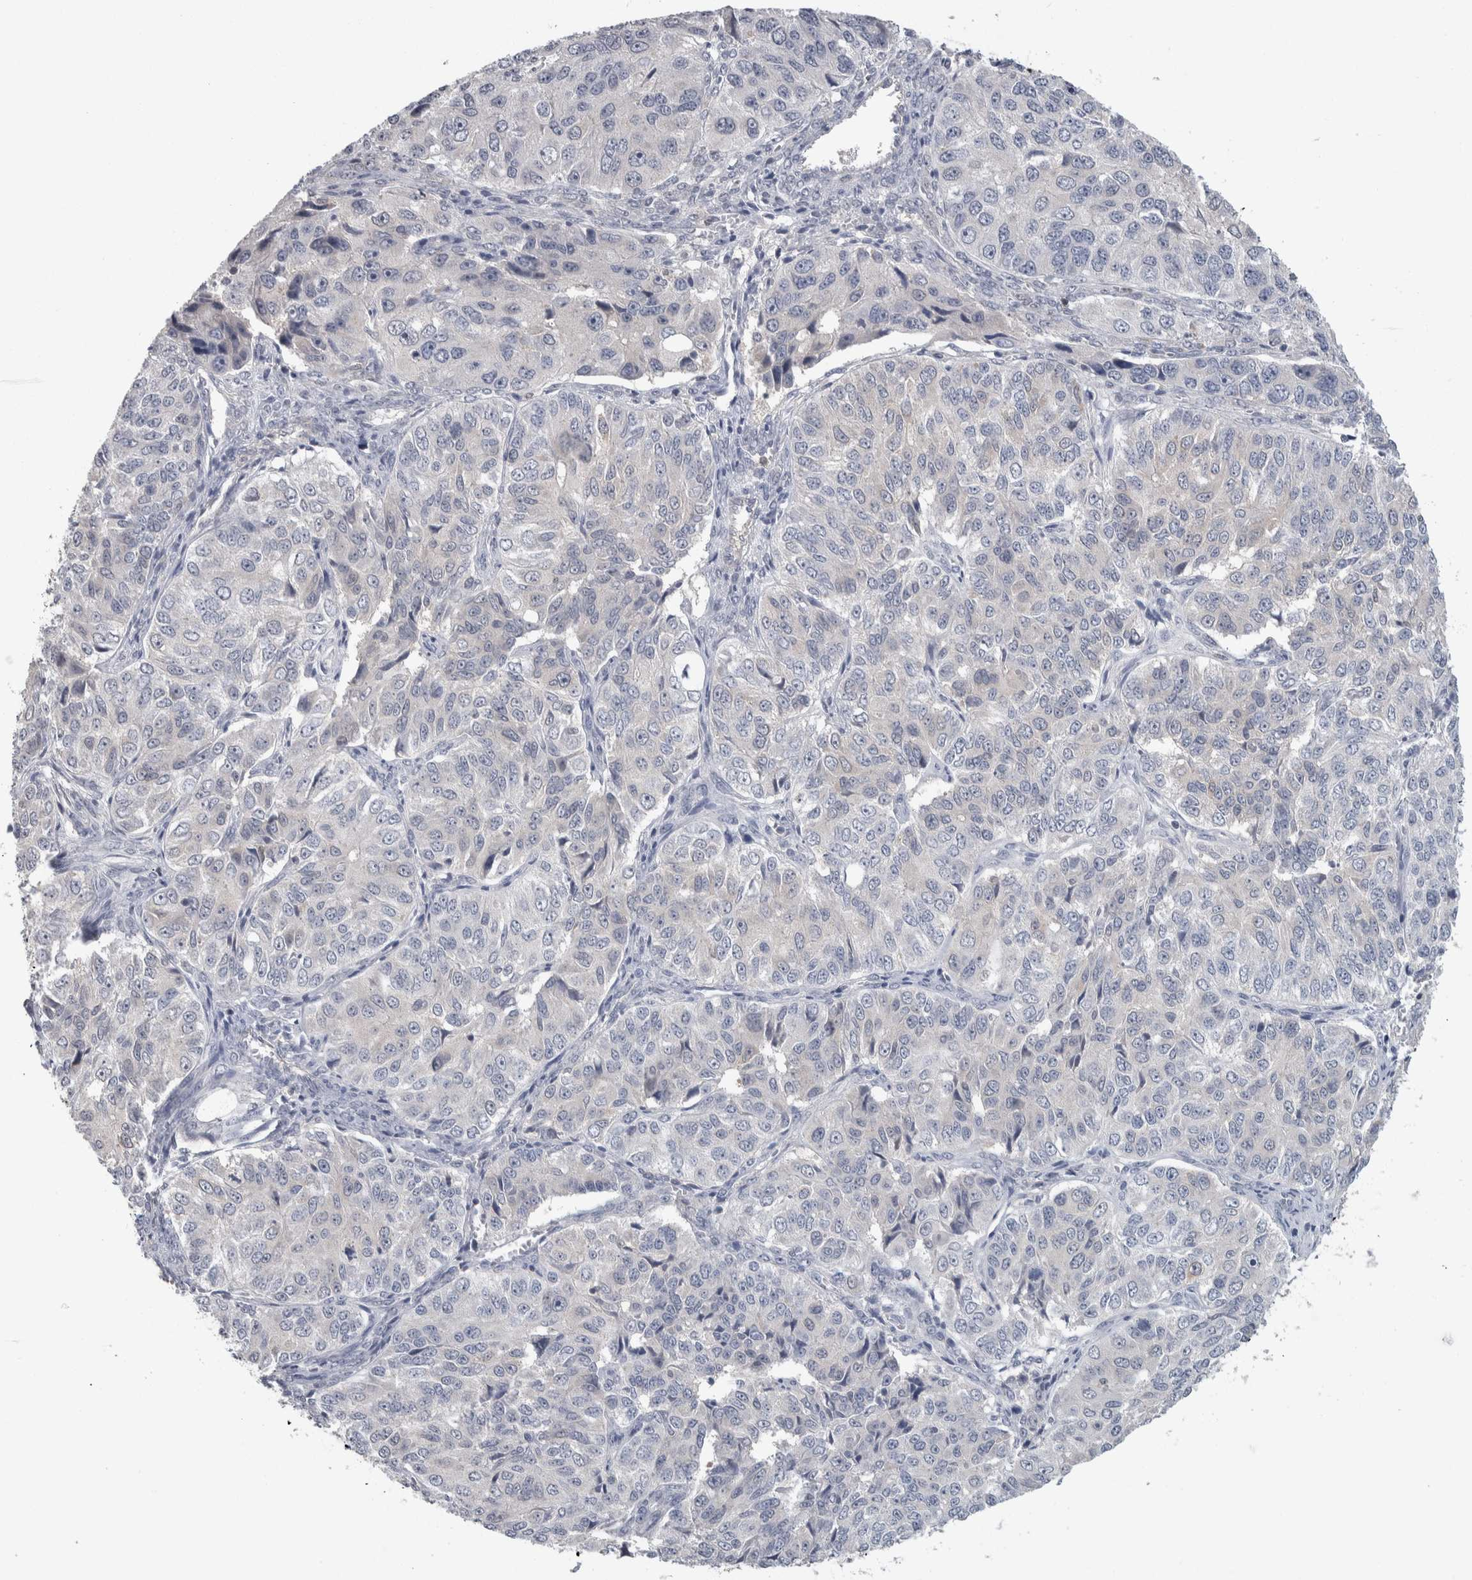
{"staining": {"intensity": "negative", "quantity": "none", "location": "none"}, "tissue": "ovarian cancer", "cell_type": "Tumor cells", "image_type": "cancer", "snomed": [{"axis": "morphology", "description": "Carcinoma, endometroid"}, {"axis": "topography", "description": "Ovary"}], "caption": "The photomicrograph exhibits no staining of tumor cells in ovarian endometroid carcinoma.", "gene": "HTATIP2", "patient": {"sex": "female", "age": 51}}